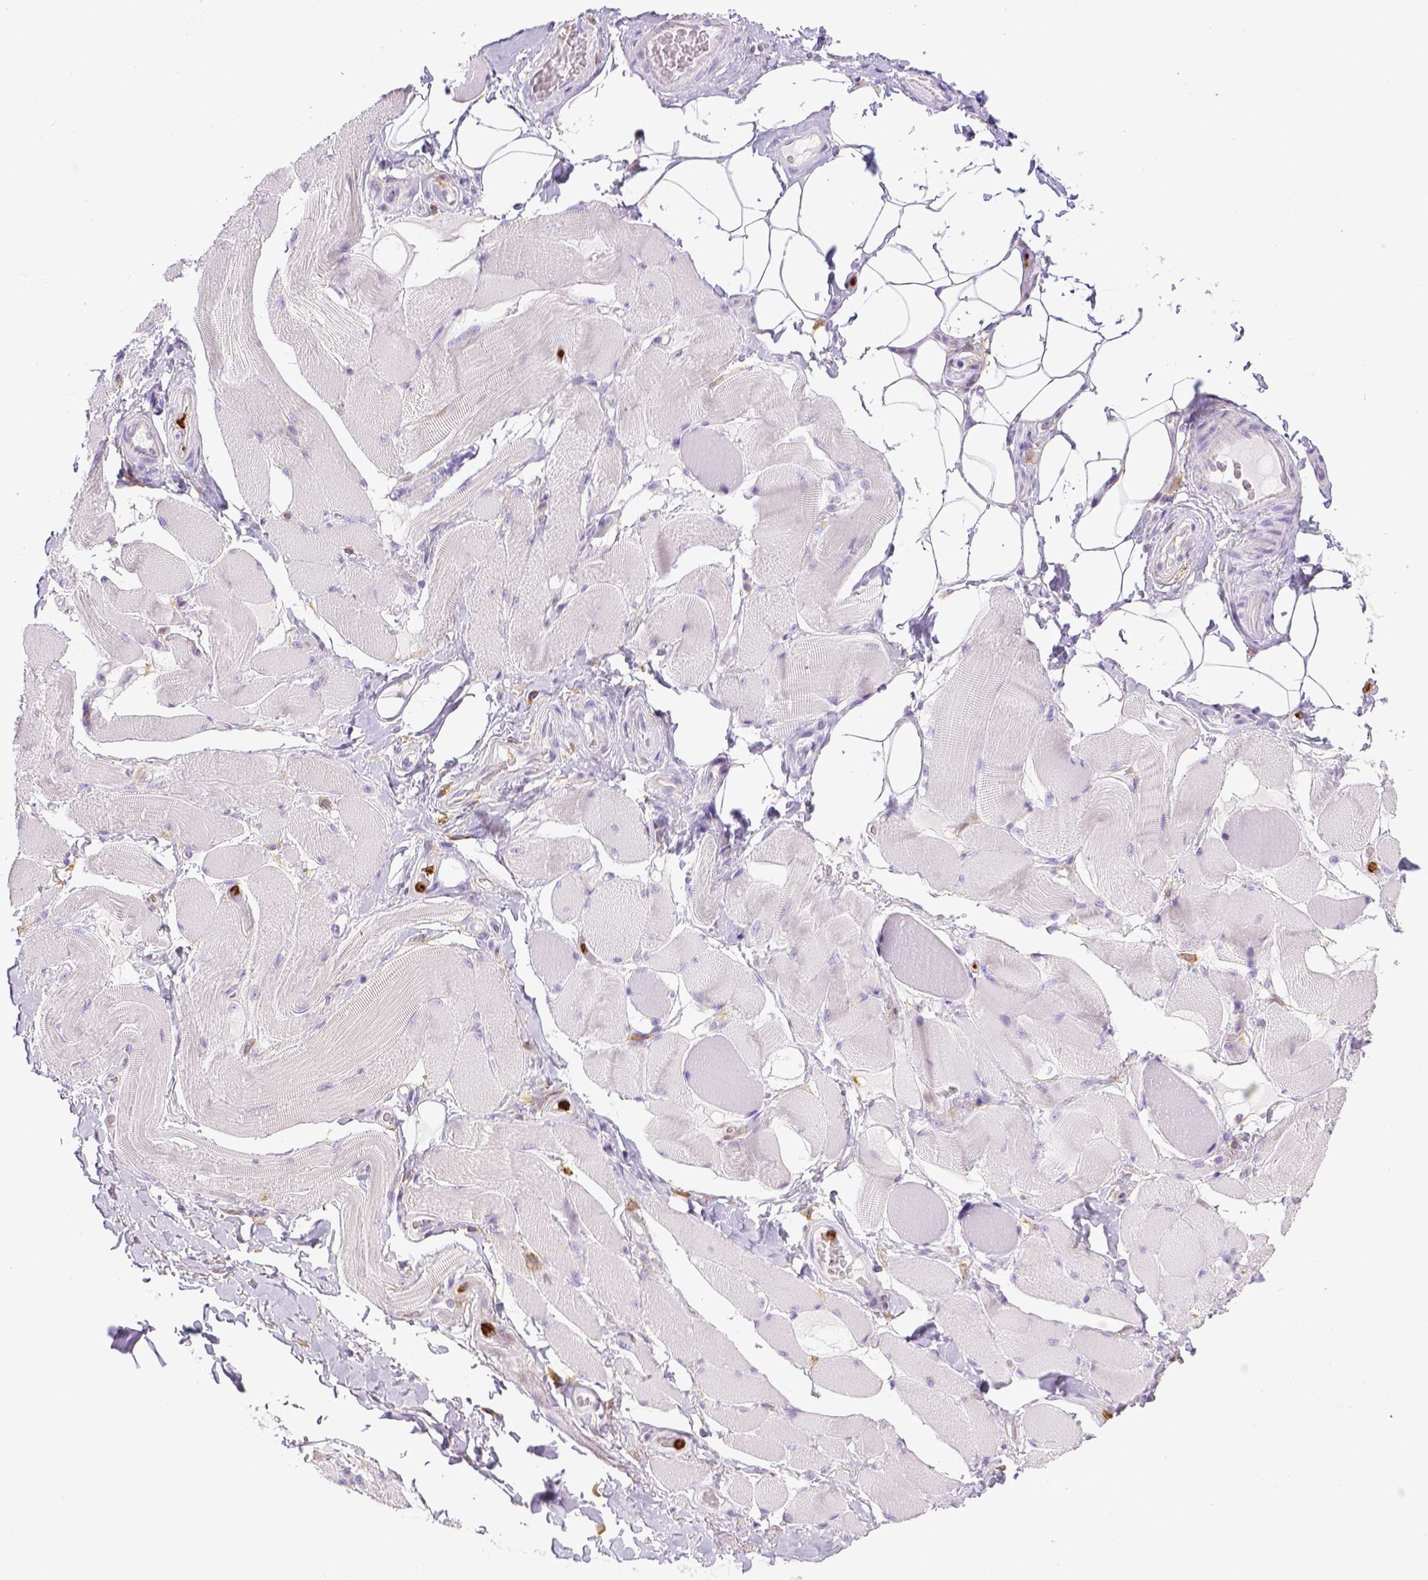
{"staining": {"intensity": "negative", "quantity": "none", "location": "none"}, "tissue": "skeletal muscle", "cell_type": "Myocytes", "image_type": "normal", "snomed": [{"axis": "morphology", "description": "Normal tissue, NOS"}, {"axis": "topography", "description": "Skeletal muscle"}, {"axis": "topography", "description": "Anal"}, {"axis": "topography", "description": "Peripheral nerve tissue"}], "caption": "Human skeletal muscle stained for a protein using IHC shows no expression in myocytes.", "gene": "ITGAM", "patient": {"sex": "male", "age": 53}}